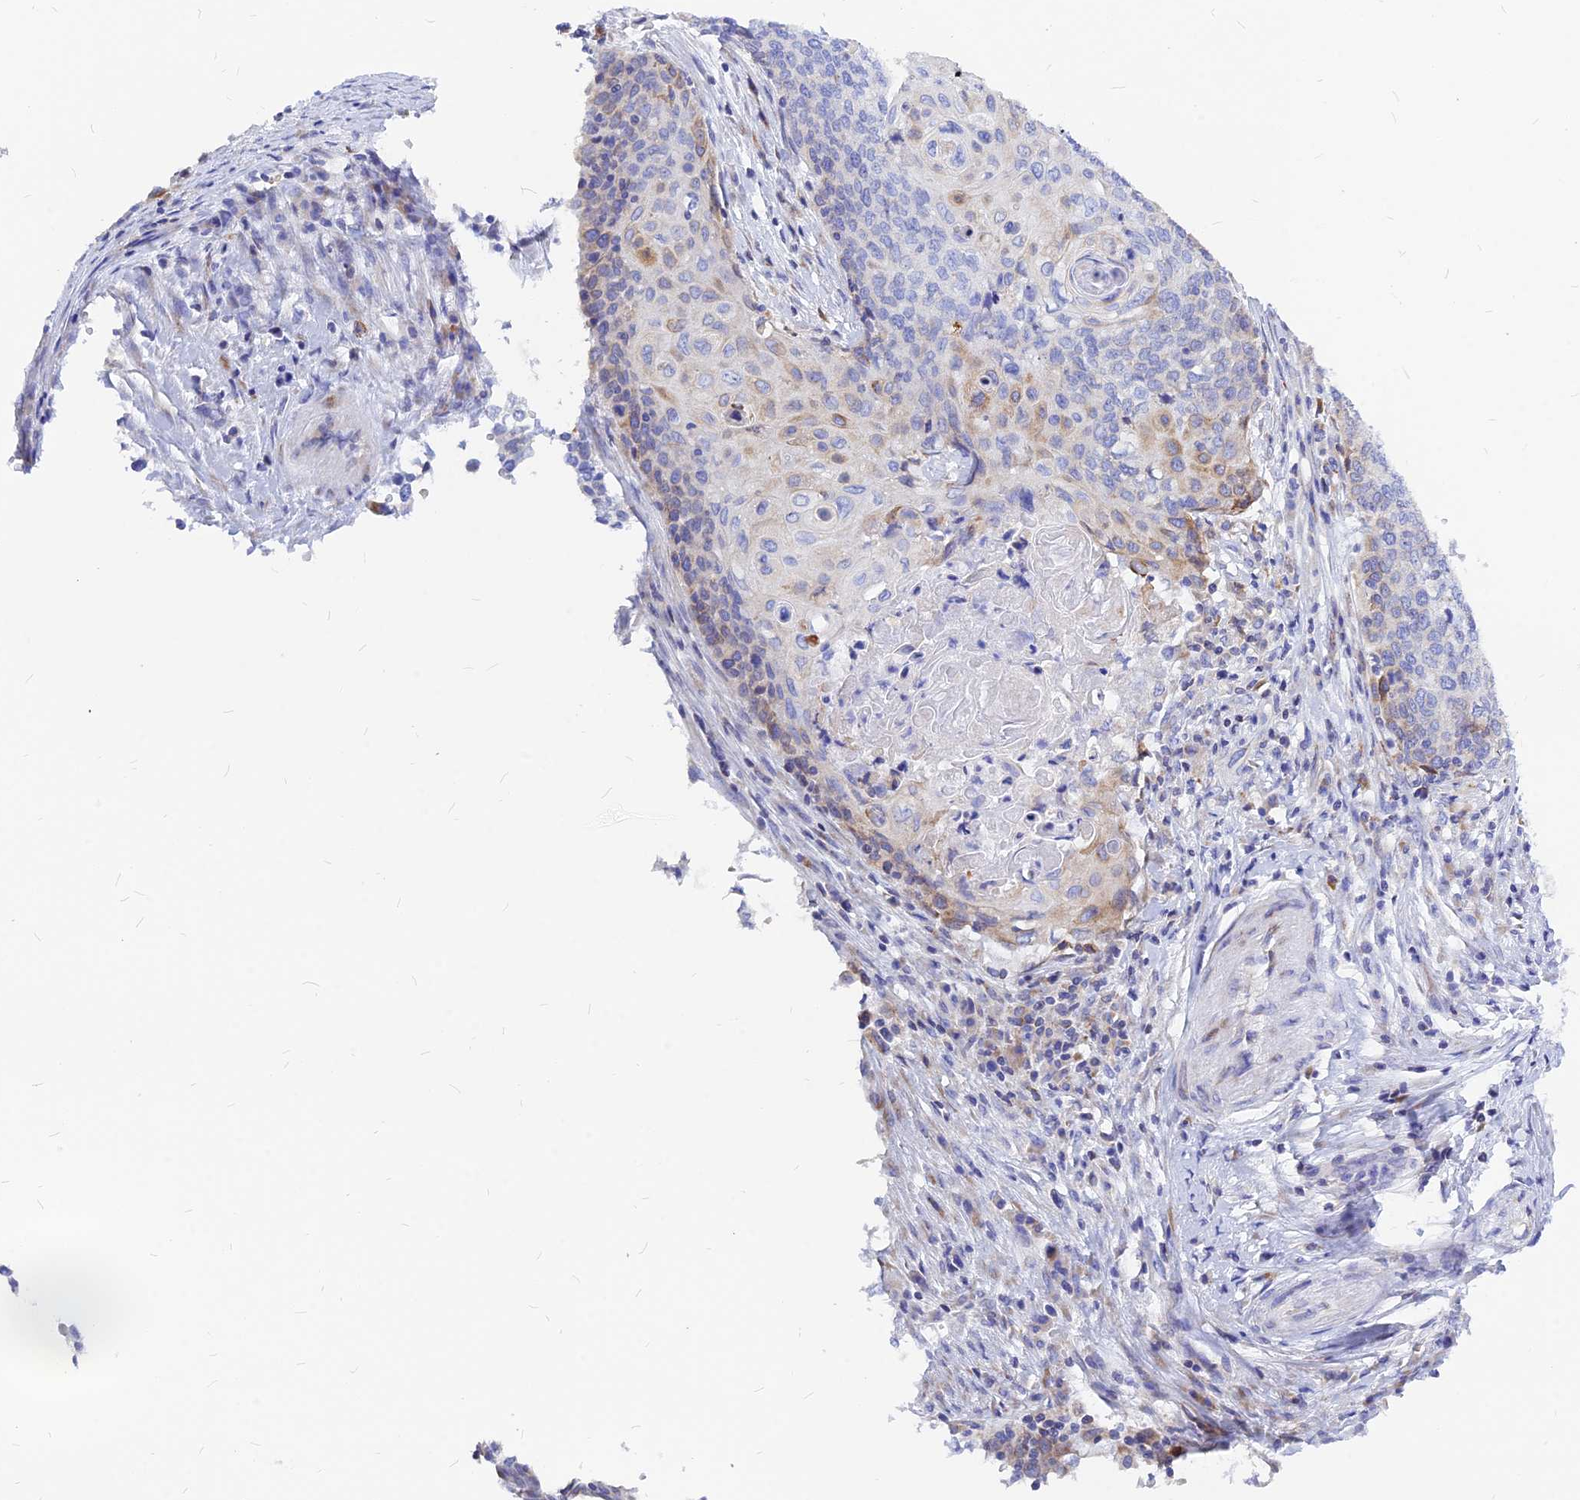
{"staining": {"intensity": "weak", "quantity": "<25%", "location": "cytoplasmic/membranous"}, "tissue": "cervical cancer", "cell_type": "Tumor cells", "image_type": "cancer", "snomed": [{"axis": "morphology", "description": "Squamous cell carcinoma, NOS"}, {"axis": "topography", "description": "Cervix"}], "caption": "Immunohistochemistry histopathology image of human cervical cancer stained for a protein (brown), which reveals no staining in tumor cells.", "gene": "CNOT6", "patient": {"sex": "female", "age": 39}}